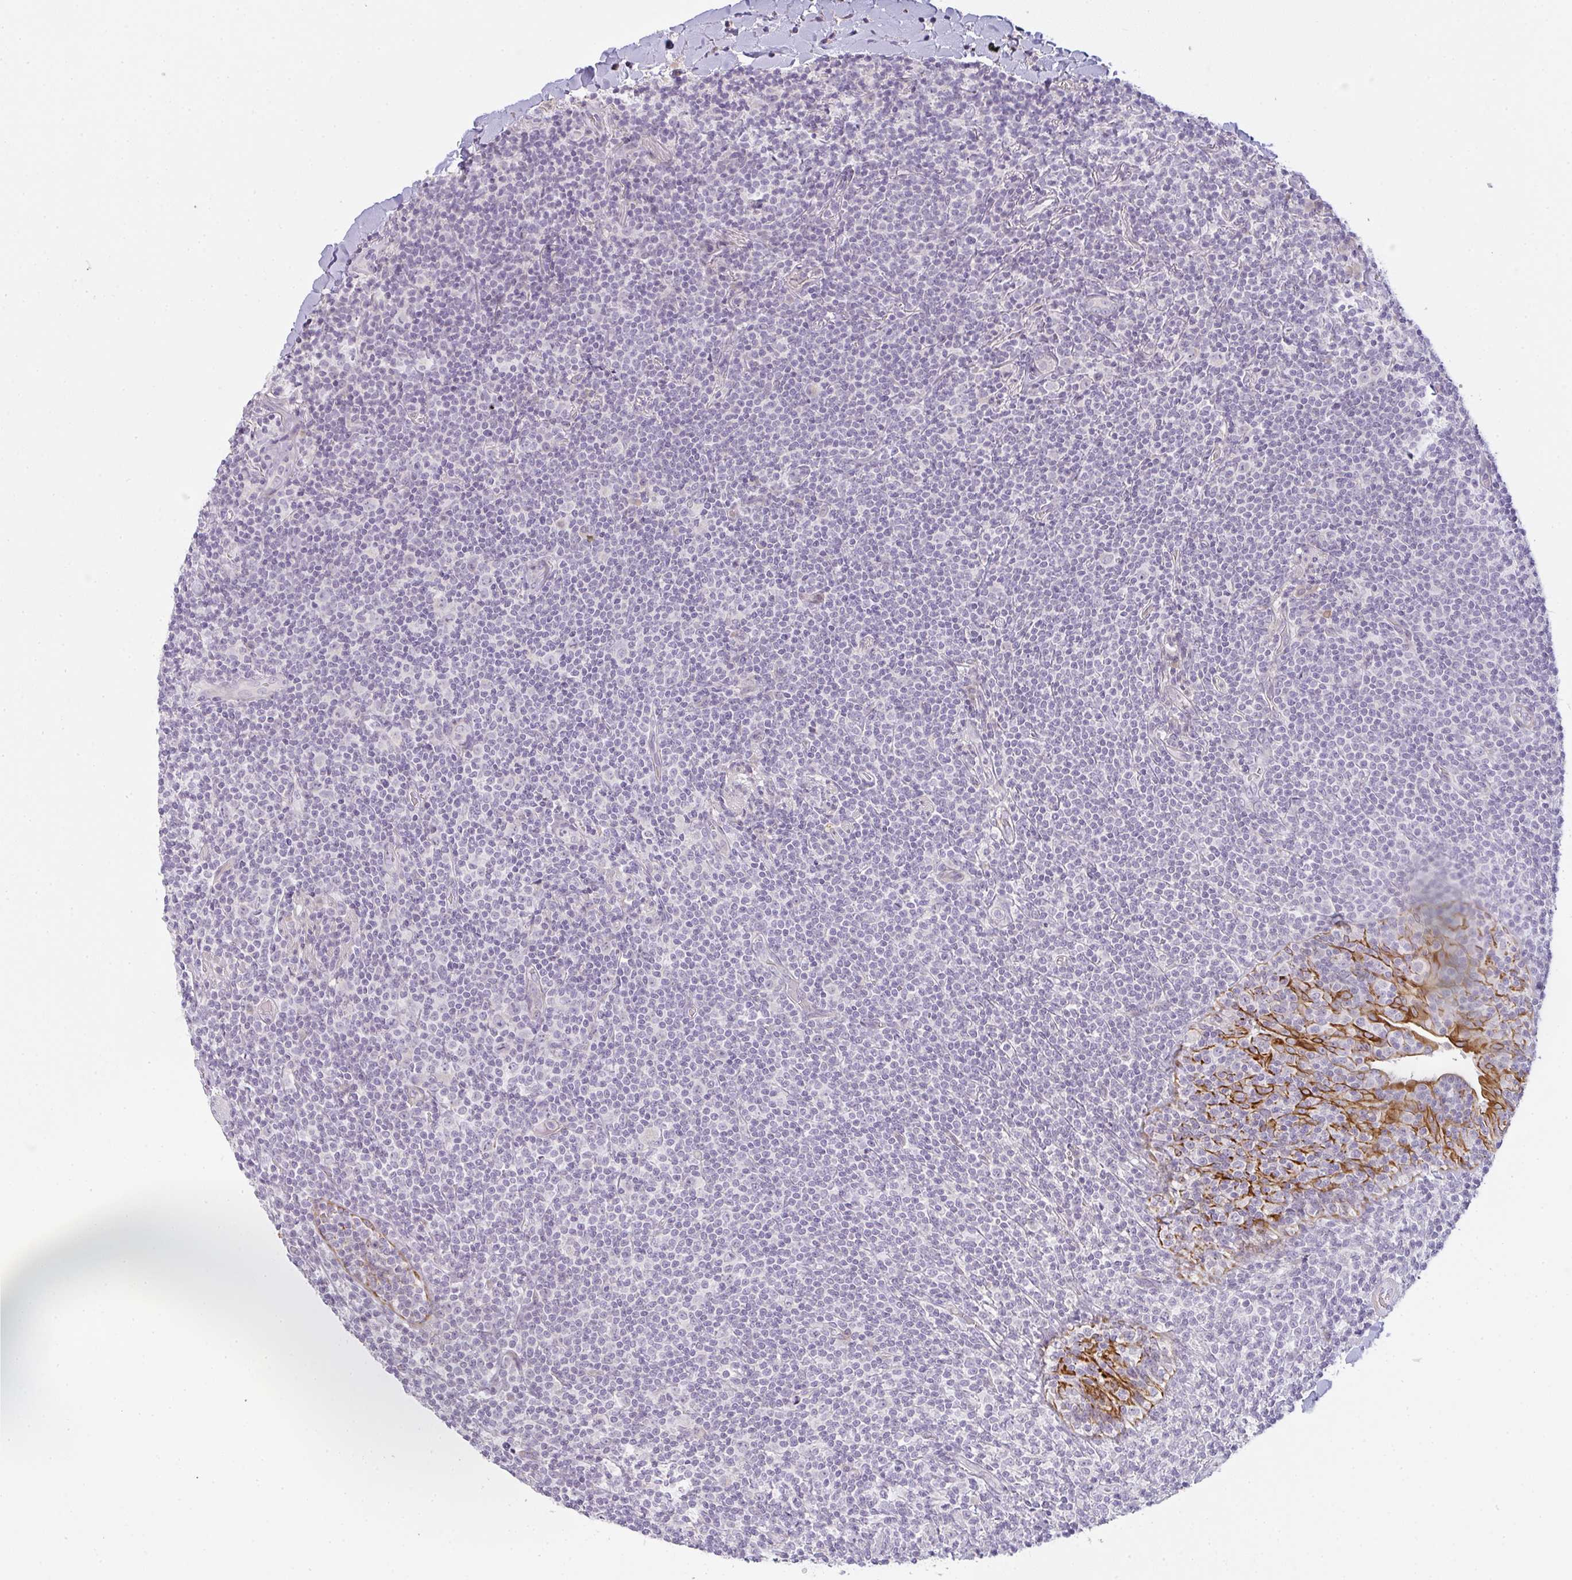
{"staining": {"intensity": "negative", "quantity": "none", "location": "none"}, "tissue": "lymphoma", "cell_type": "Tumor cells", "image_type": "cancer", "snomed": [{"axis": "morphology", "description": "Malignant lymphoma, non-Hodgkin's type, Low grade"}, {"axis": "topography", "description": "Lung"}], "caption": "A photomicrograph of lymphoma stained for a protein displays no brown staining in tumor cells.", "gene": "SIRPB2", "patient": {"sex": "female", "age": 71}}